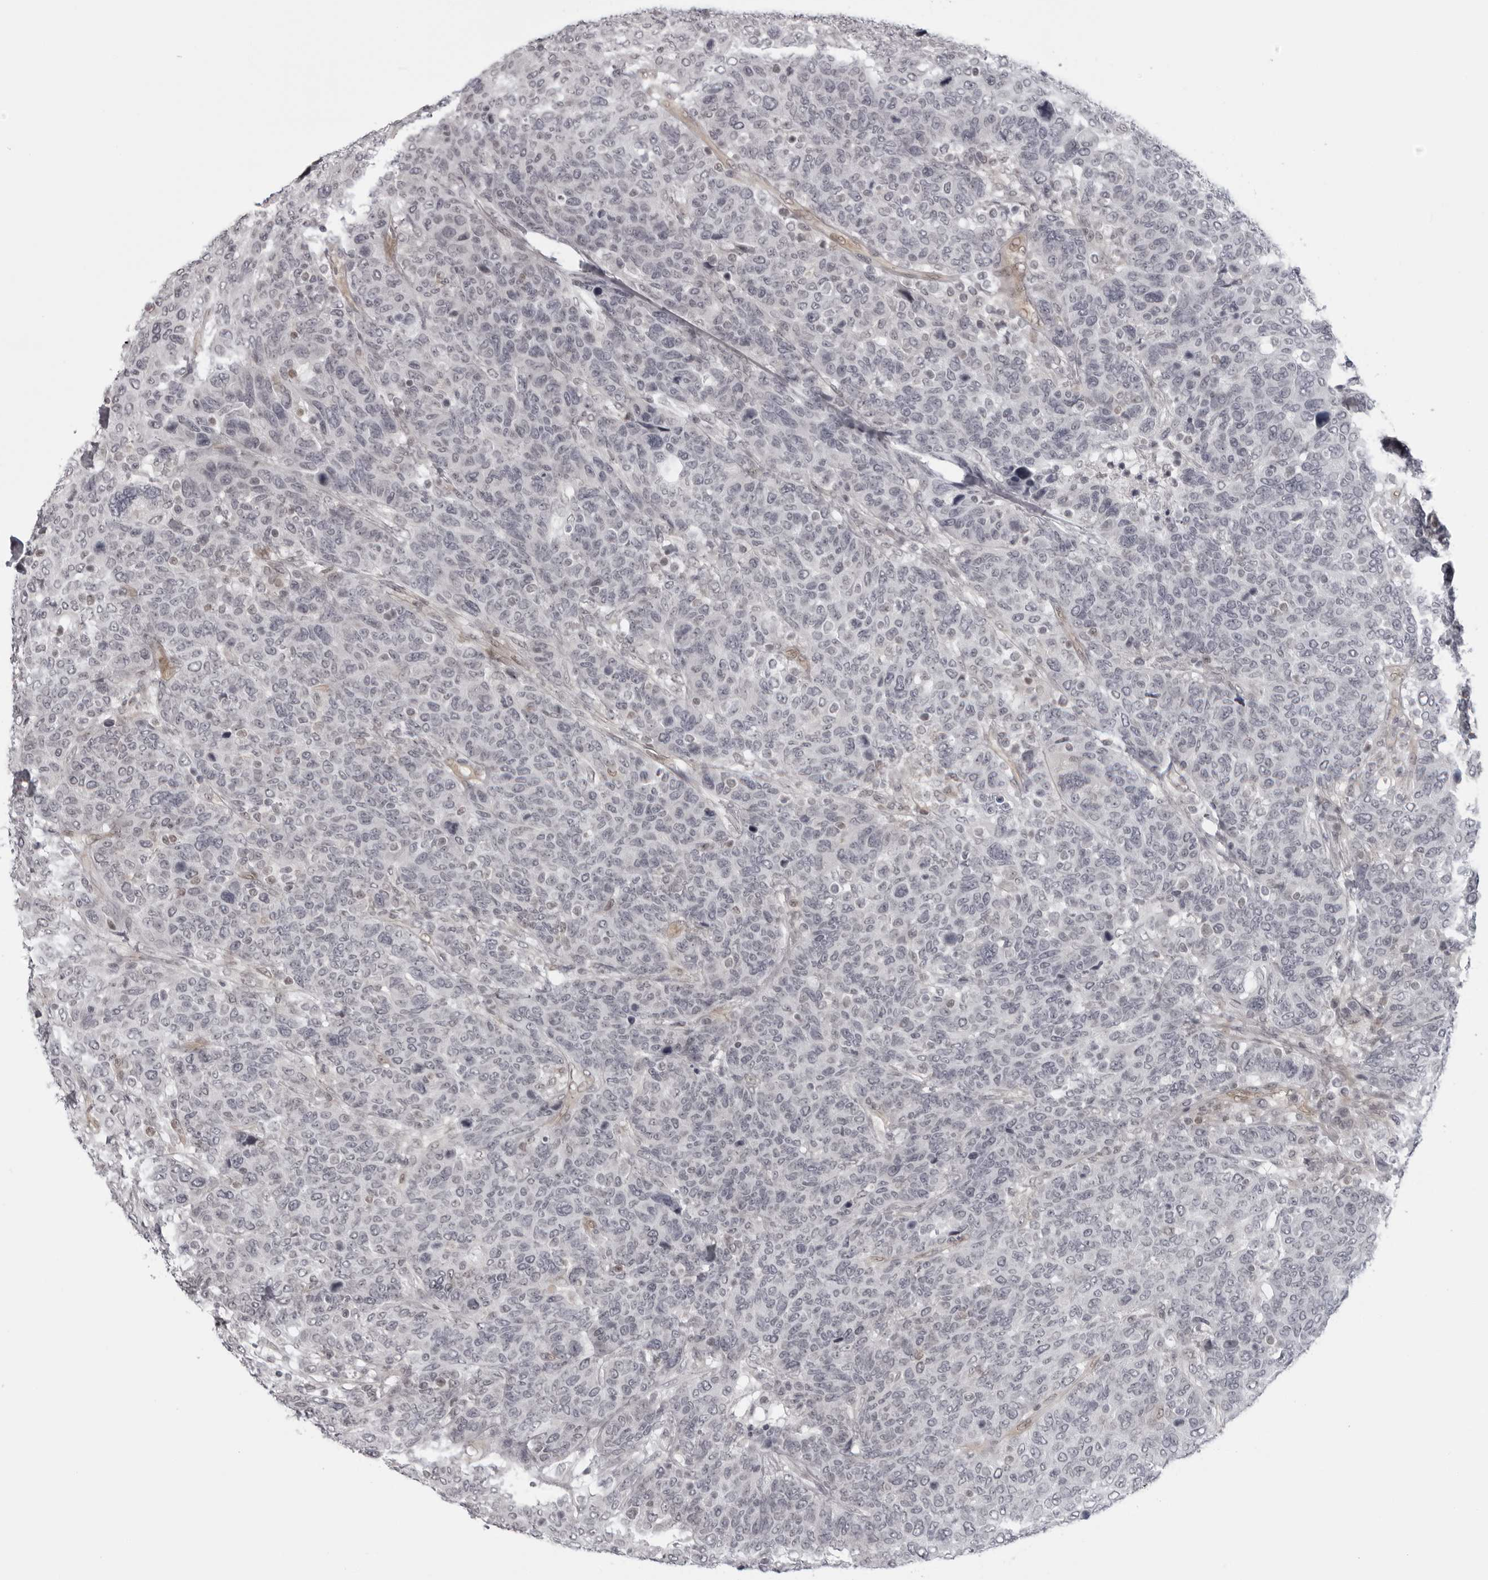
{"staining": {"intensity": "weak", "quantity": "<25%", "location": "nuclear"}, "tissue": "breast cancer", "cell_type": "Tumor cells", "image_type": "cancer", "snomed": [{"axis": "morphology", "description": "Duct carcinoma"}, {"axis": "topography", "description": "Breast"}], "caption": "There is no significant expression in tumor cells of breast cancer (invasive ductal carcinoma).", "gene": "MAPK12", "patient": {"sex": "female", "age": 37}}